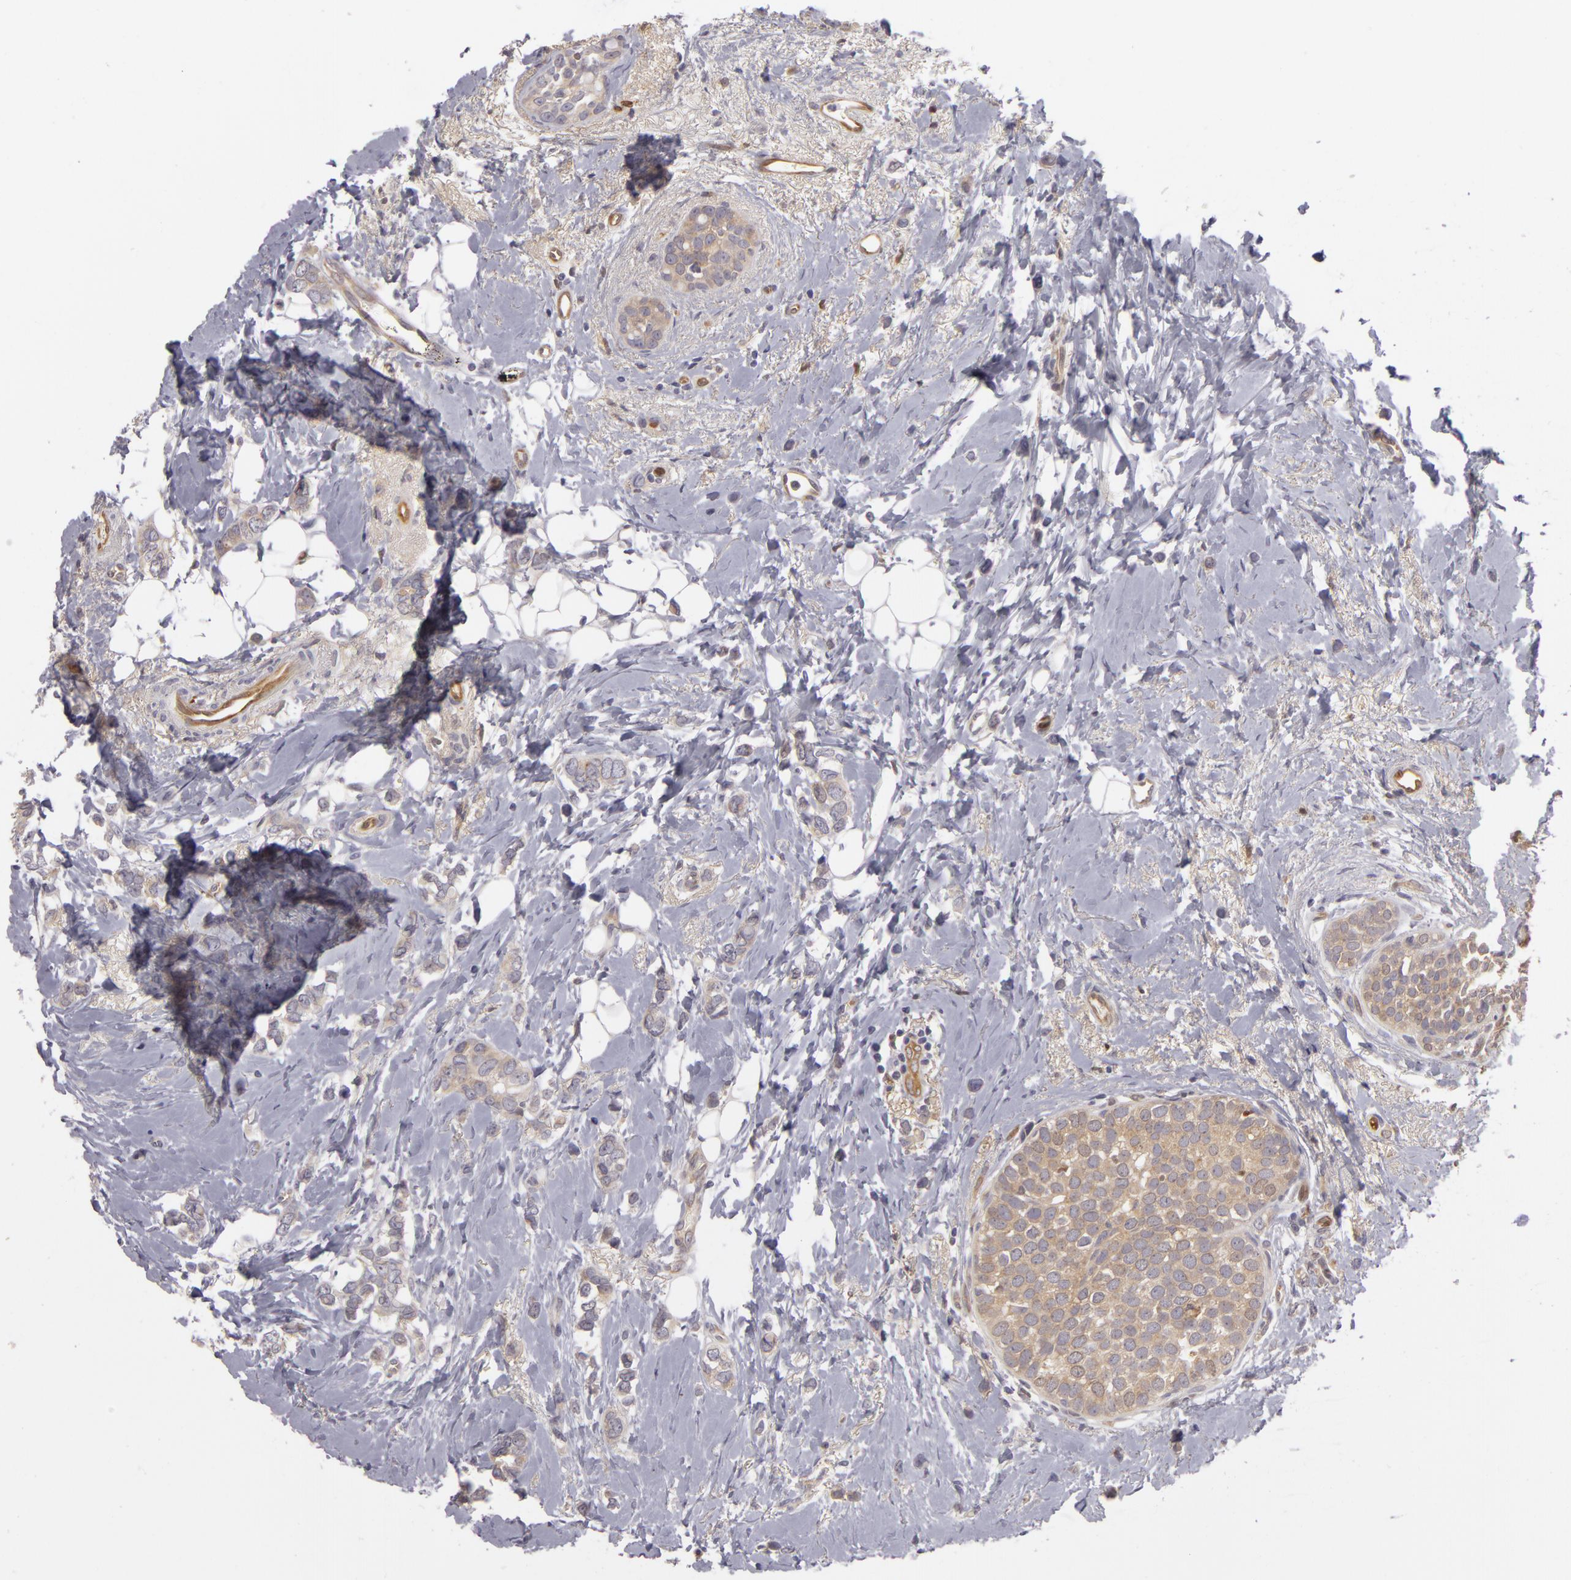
{"staining": {"intensity": "weak", "quantity": "25%-75%", "location": "cytoplasmic/membranous"}, "tissue": "breast cancer", "cell_type": "Tumor cells", "image_type": "cancer", "snomed": [{"axis": "morphology", "description": "Duct carcinoma"}, {"axis": "topography", "description": "Breast"}], "caption": "Immunohistochemical staining of human breast infiltrating ductal carcinoma displays weak cytoplasmic/membranous protein positivity in approximately 25%-75% of tumor cells.", "gene": "ZNF229", "patient": {"sex": "female", "age": 72}}